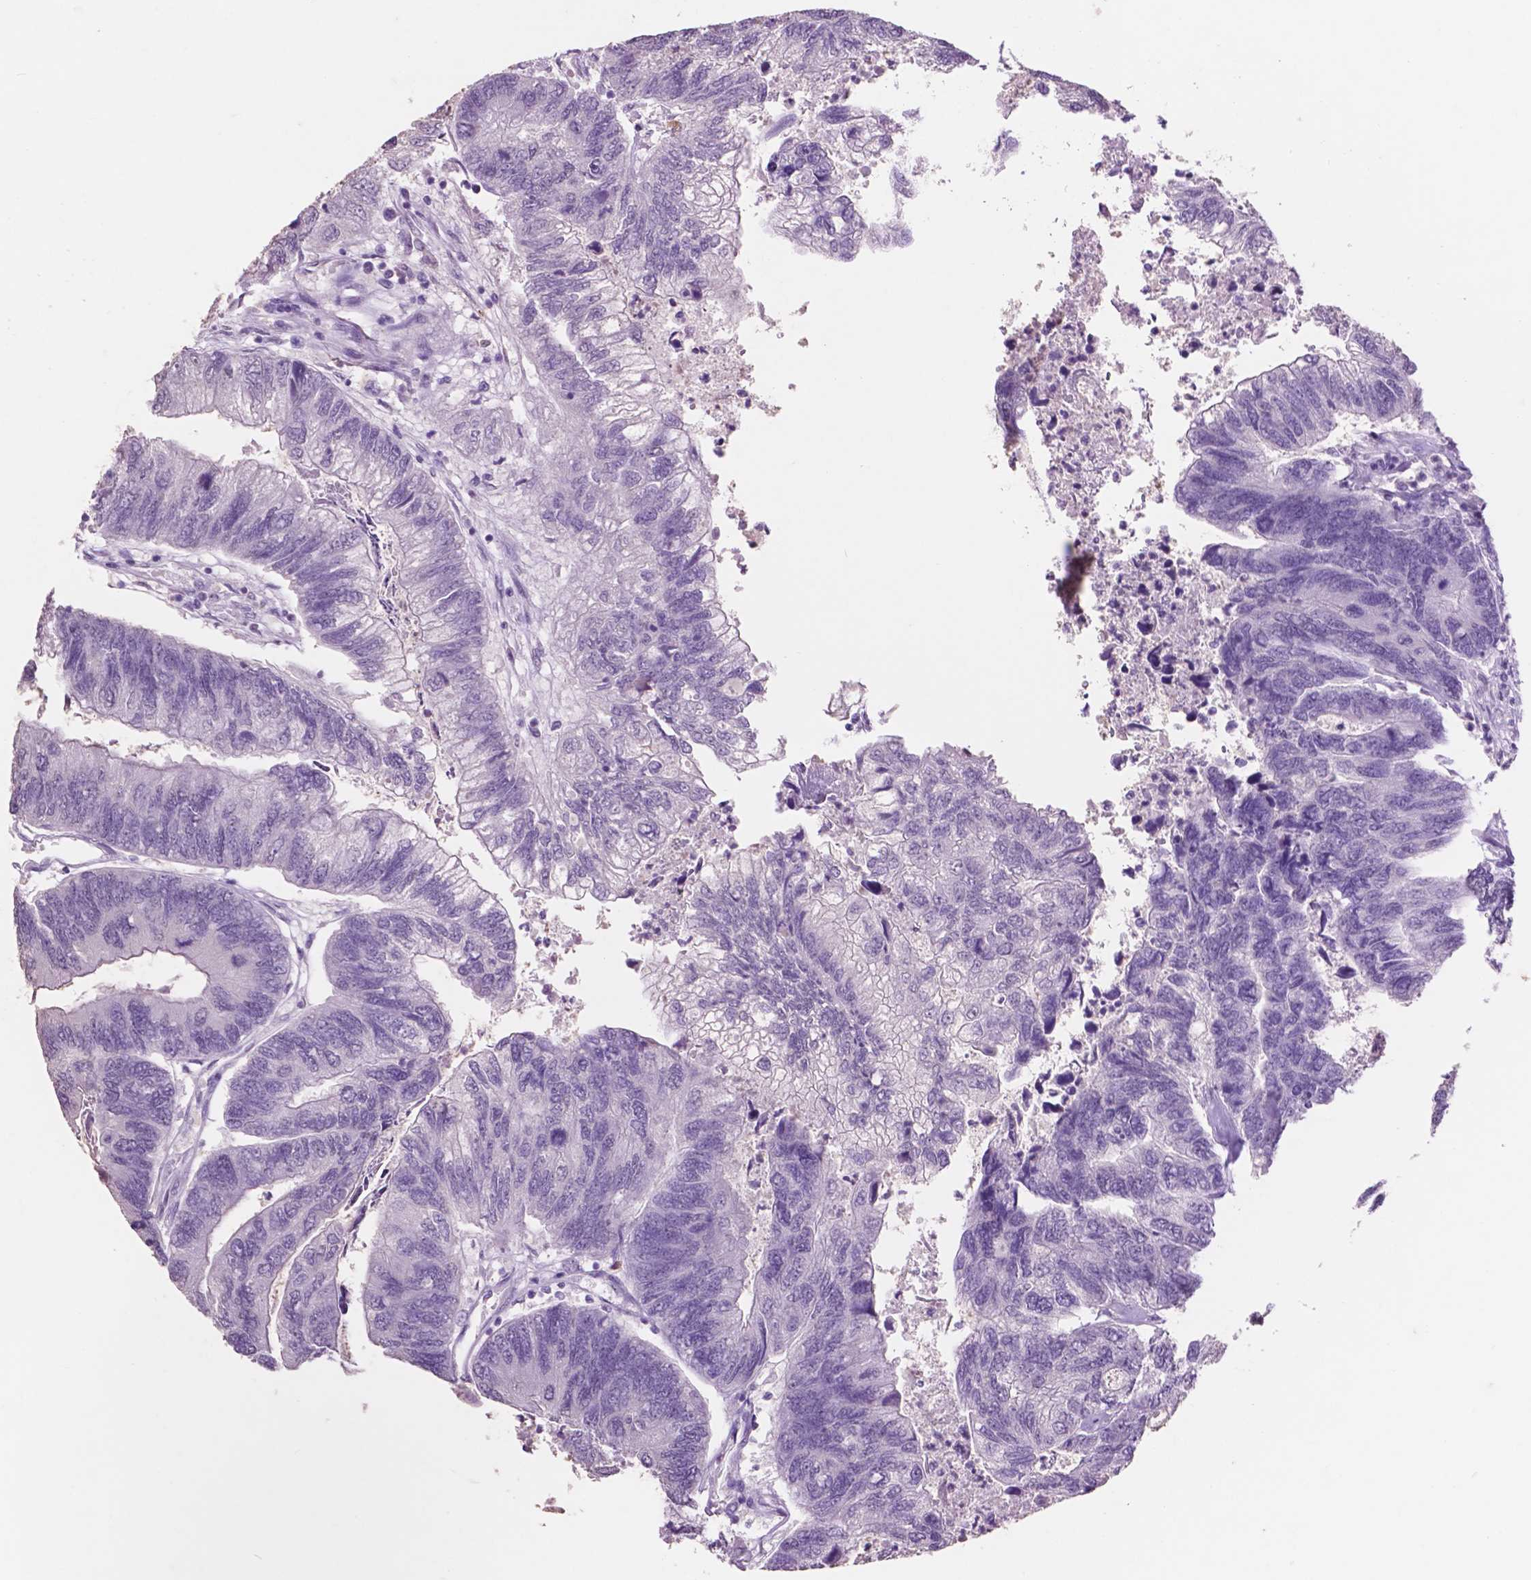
{"staining": {"intensity": "negative", "quantity": "none", "location": "none"}, "tissue": "colorectal cancer", "cell_type": "Tumor cells", "image_type": "cancer", "snomed": [{"axis": "morphology", "description": "Adenocarcinoma, NOS"}, {"axis": "topography", "description": "Colon"}], "caption": "Tumor cells show no significant protein staining in colorectal adenocarcinoma.", "gene": "IDO1", "patient": {"sex": "female", "age": 67}}